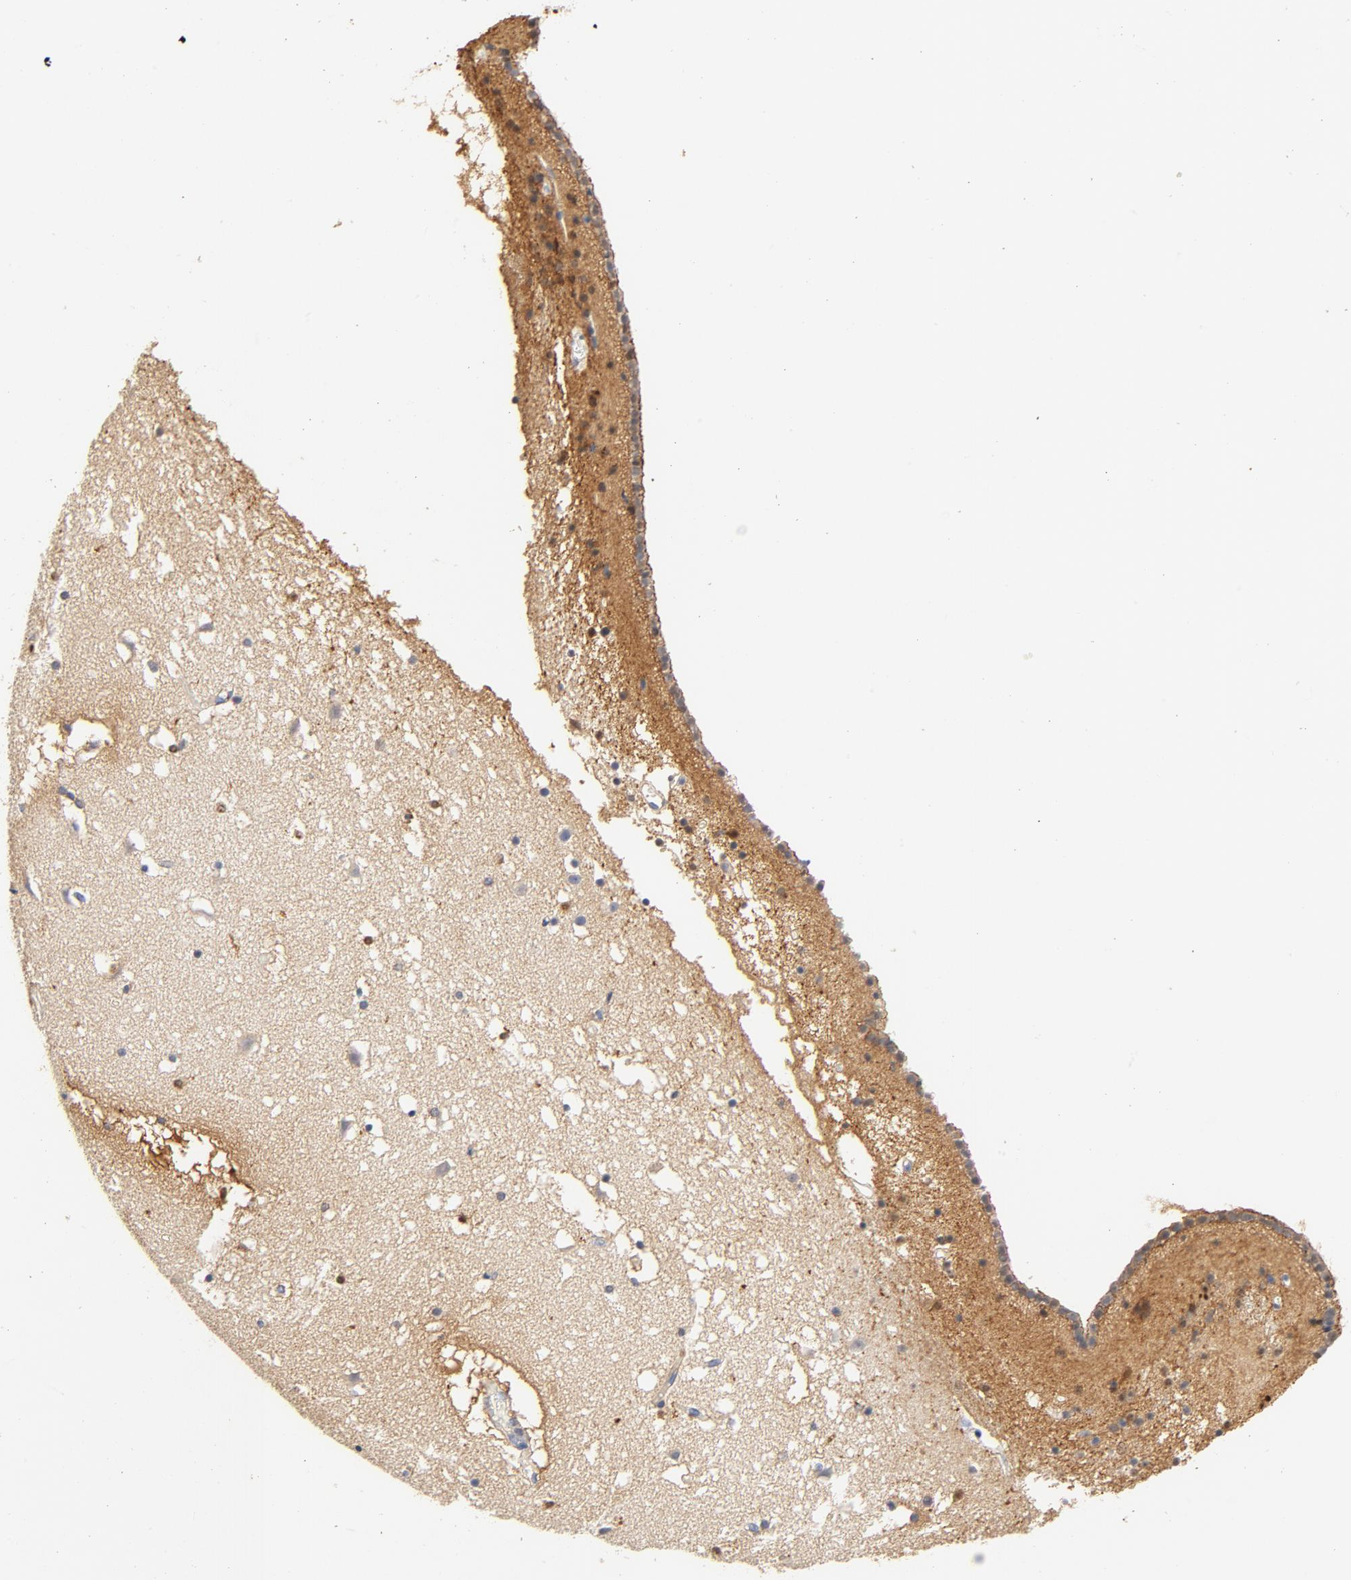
{"staining": {"intensity": "moderate", "quantity": "25%-75%", "location": "cytoplasmic/membranous"}, "tissue": "caudate", "cell_type": "Glial cells", "image_type": "normal", "snomed": [{"axis": "morphology", "description": "Normal tissue, NOS"}, {"axis": "topography", "description": "Lateral ventricle wall"}], "caption": "Glial cells display medium levels of moderate cytoplasmic/membranous expression in approximately 25%-75% of cells in normal caudate.", "gene": "EZR", "patient": {"sex": "male", "age": 45}}